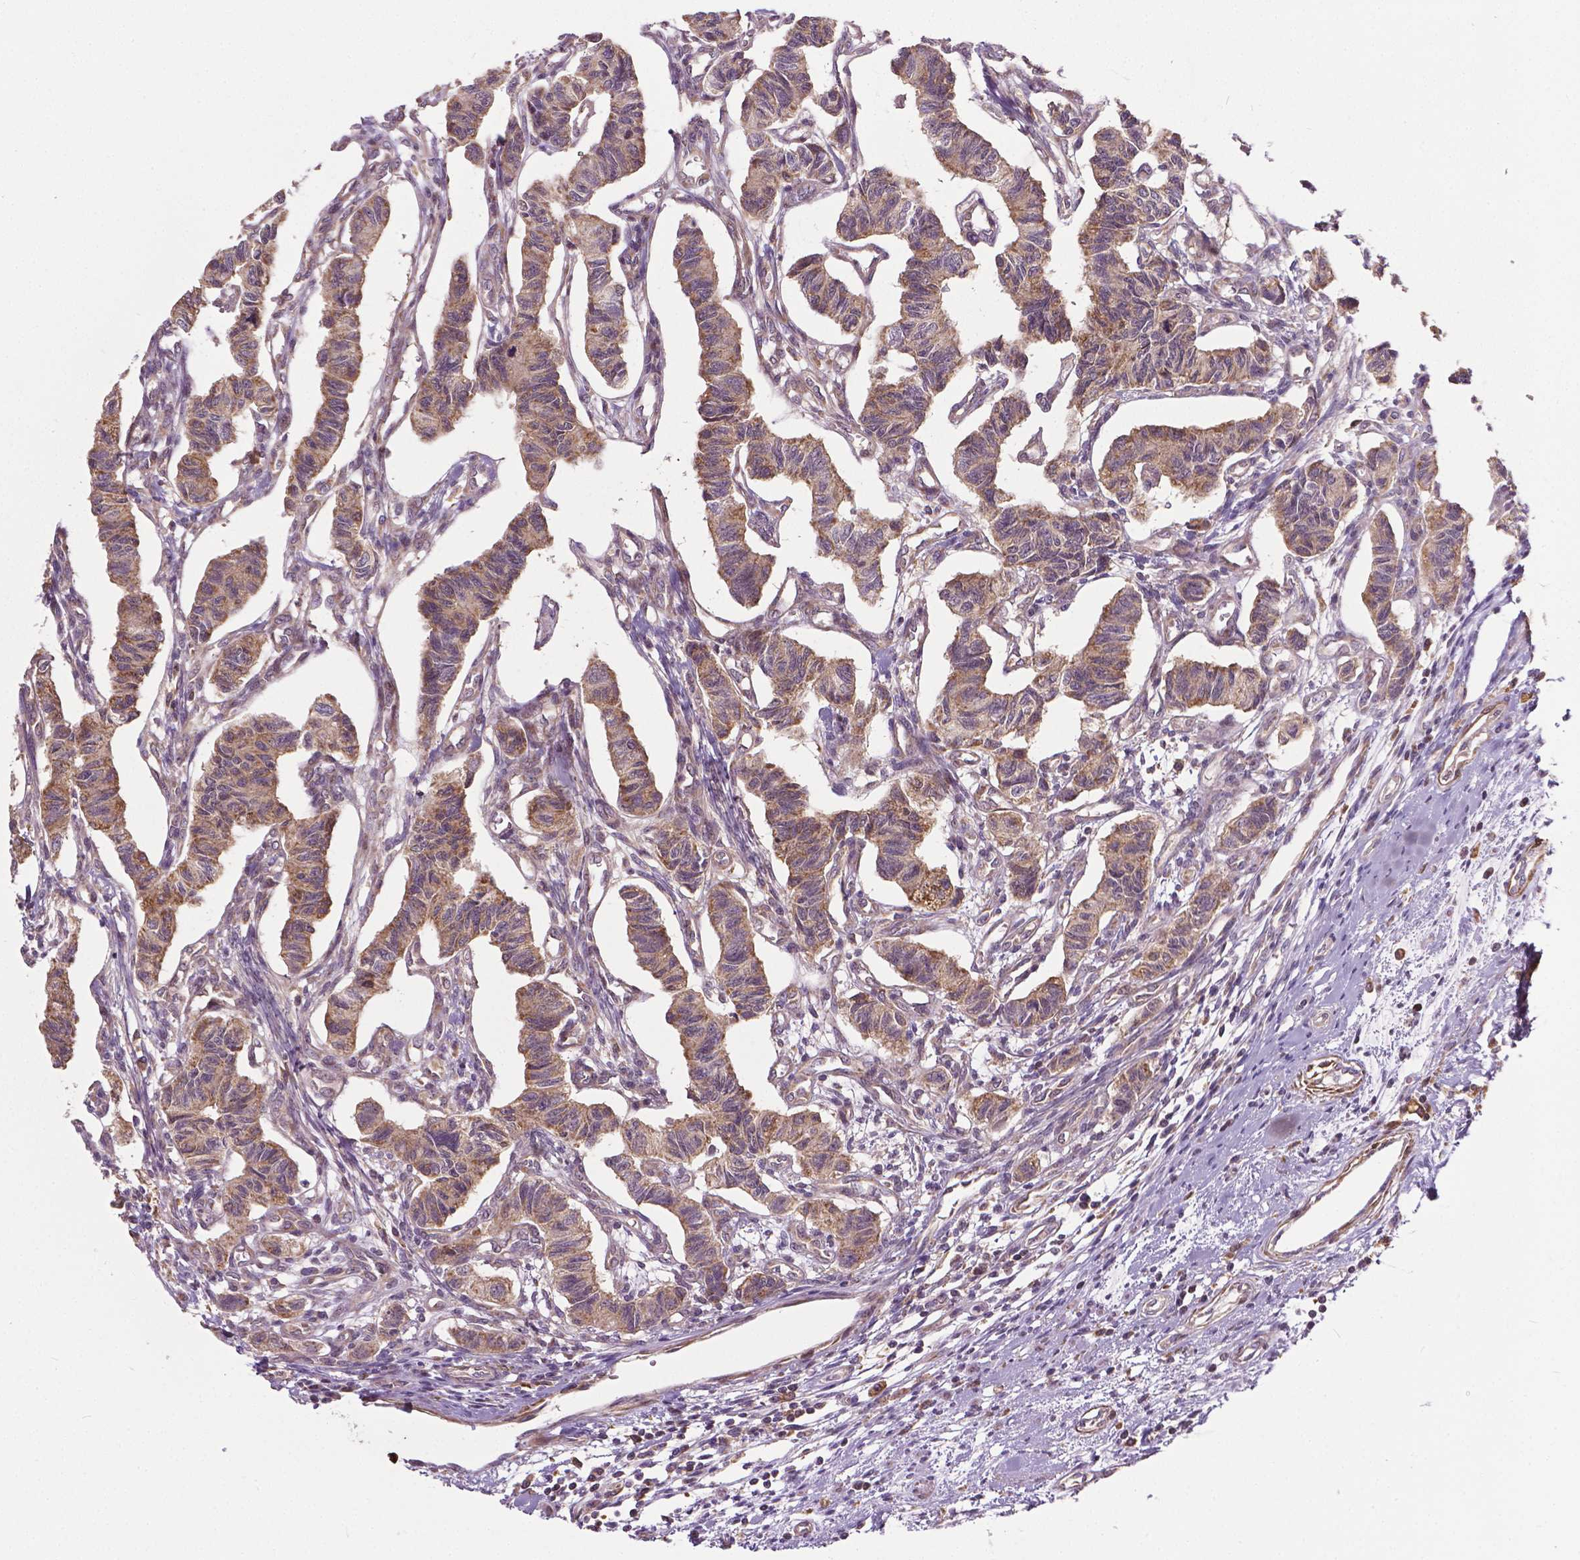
{"staining": {"intensity": "moderate", "quantity": ">75%", "location": "cytoplasmic/membranous"}, "tissue": "carcinoid", "cell_type": "Tumor cells", "image_type": "cancer", "snomed": [{"axis": "morphology", "description": "Carcinoid, malignant, NOS"}, {"axis": "topography", "description": "Kidney"}], "caption": "Immunohistochemical staining of carcinoid demonstrates moderate cytoplasmic/membranous protein staining in about >75% of tumor cells. (brown staining indicates protein expression, while blue staining denotes nuclei).", "gene": "PRAG1", "patient": {"sex": "female", "age": 41}}